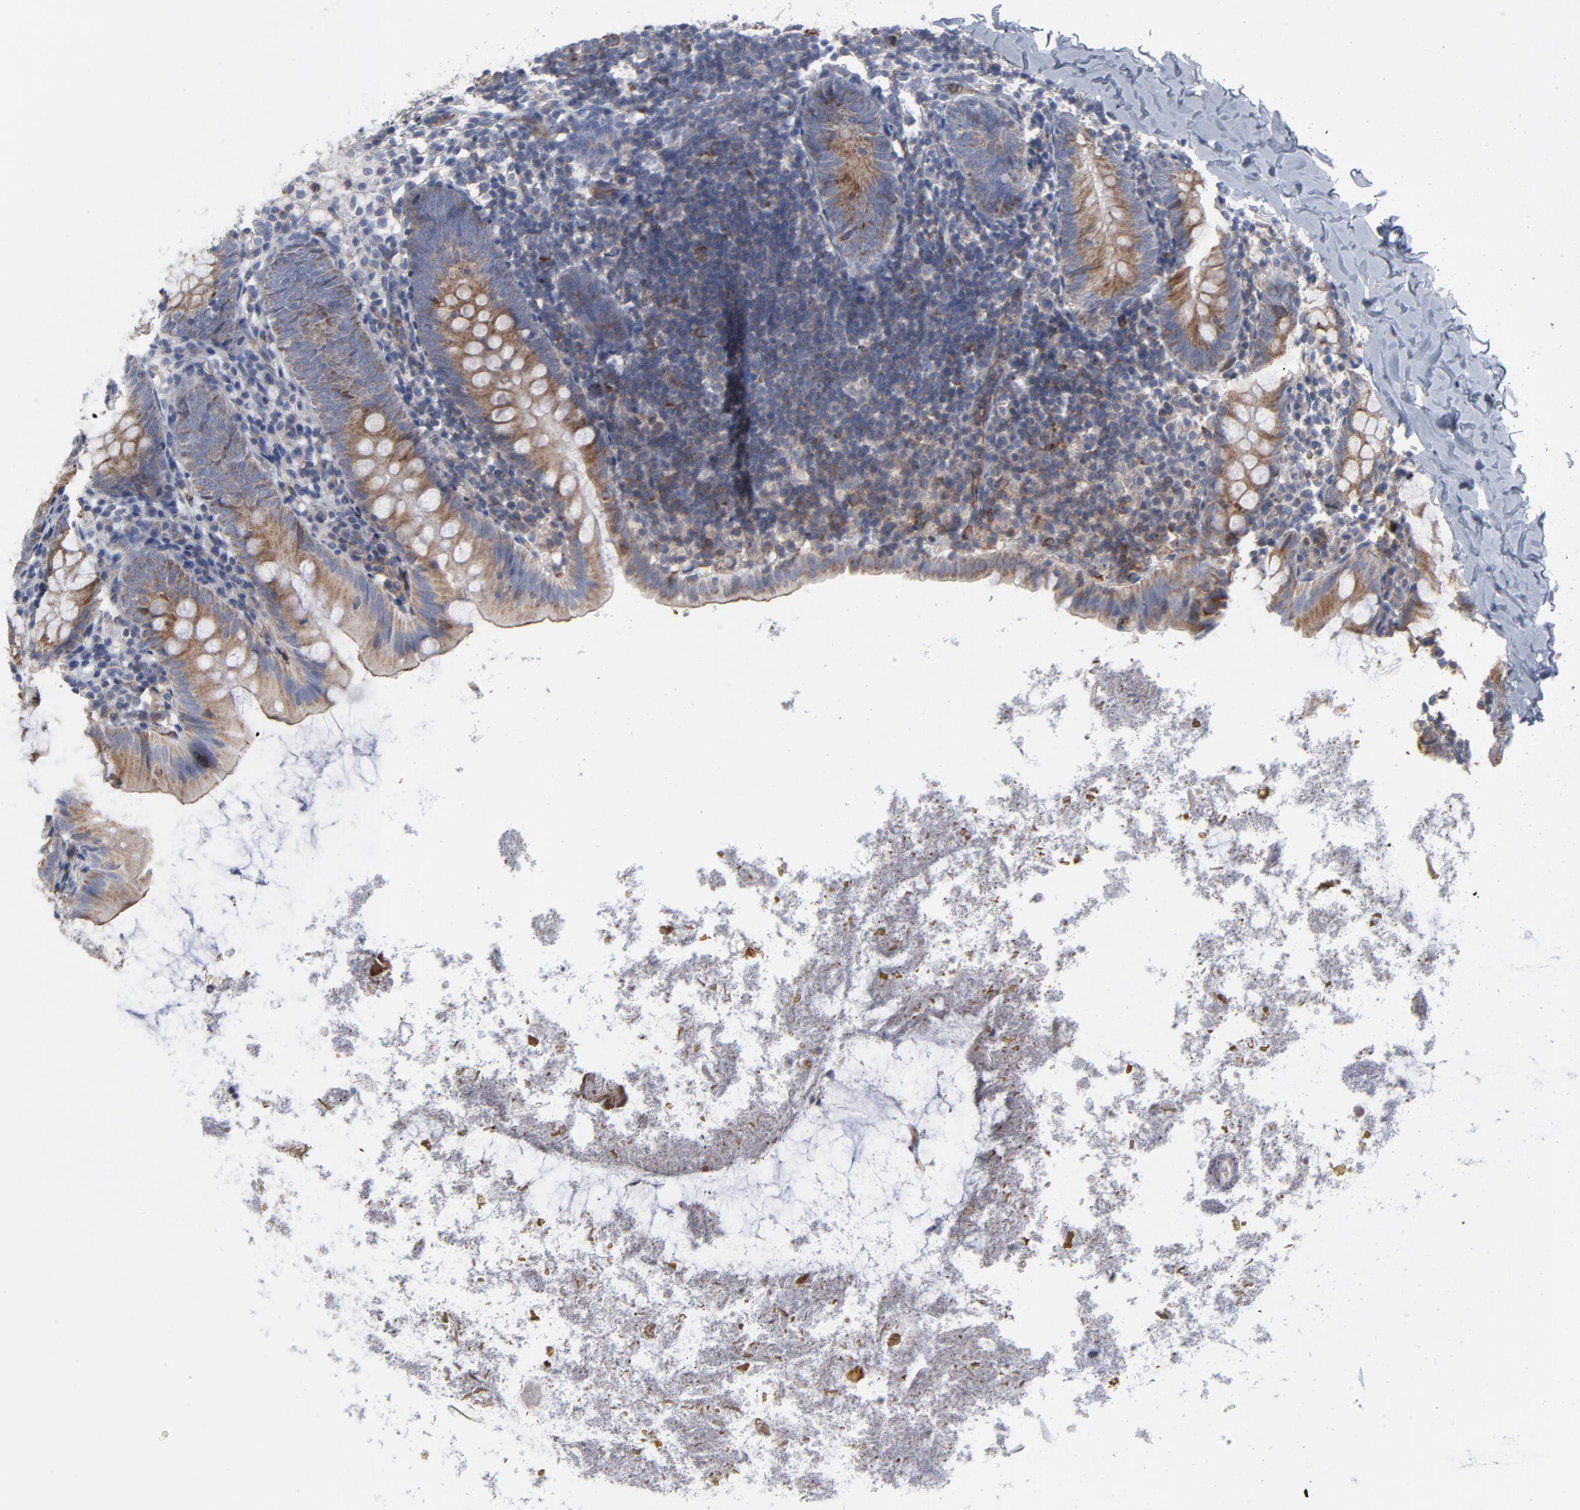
{"staining": {"intensity": "moderate", "quantity": ">75%", "location": "cytoplasmic/membranous"}, "tissue": "appendix", "cell_type": "Glandular cells", "image_type": "normal", "snomed": [{"axis": "morphology", "description": "Normal tissue, NOS"}, {"axis": "topography", "description": "Appendix"}], "caption": "Immunohistochemical staining of unremarkable human appendix shows medium levels of moderate cytoplasmic/membranous staining in about >75% of glandular cells.", "gene": "OXA1L", "patient": {"sex": "female", "age": 9}}